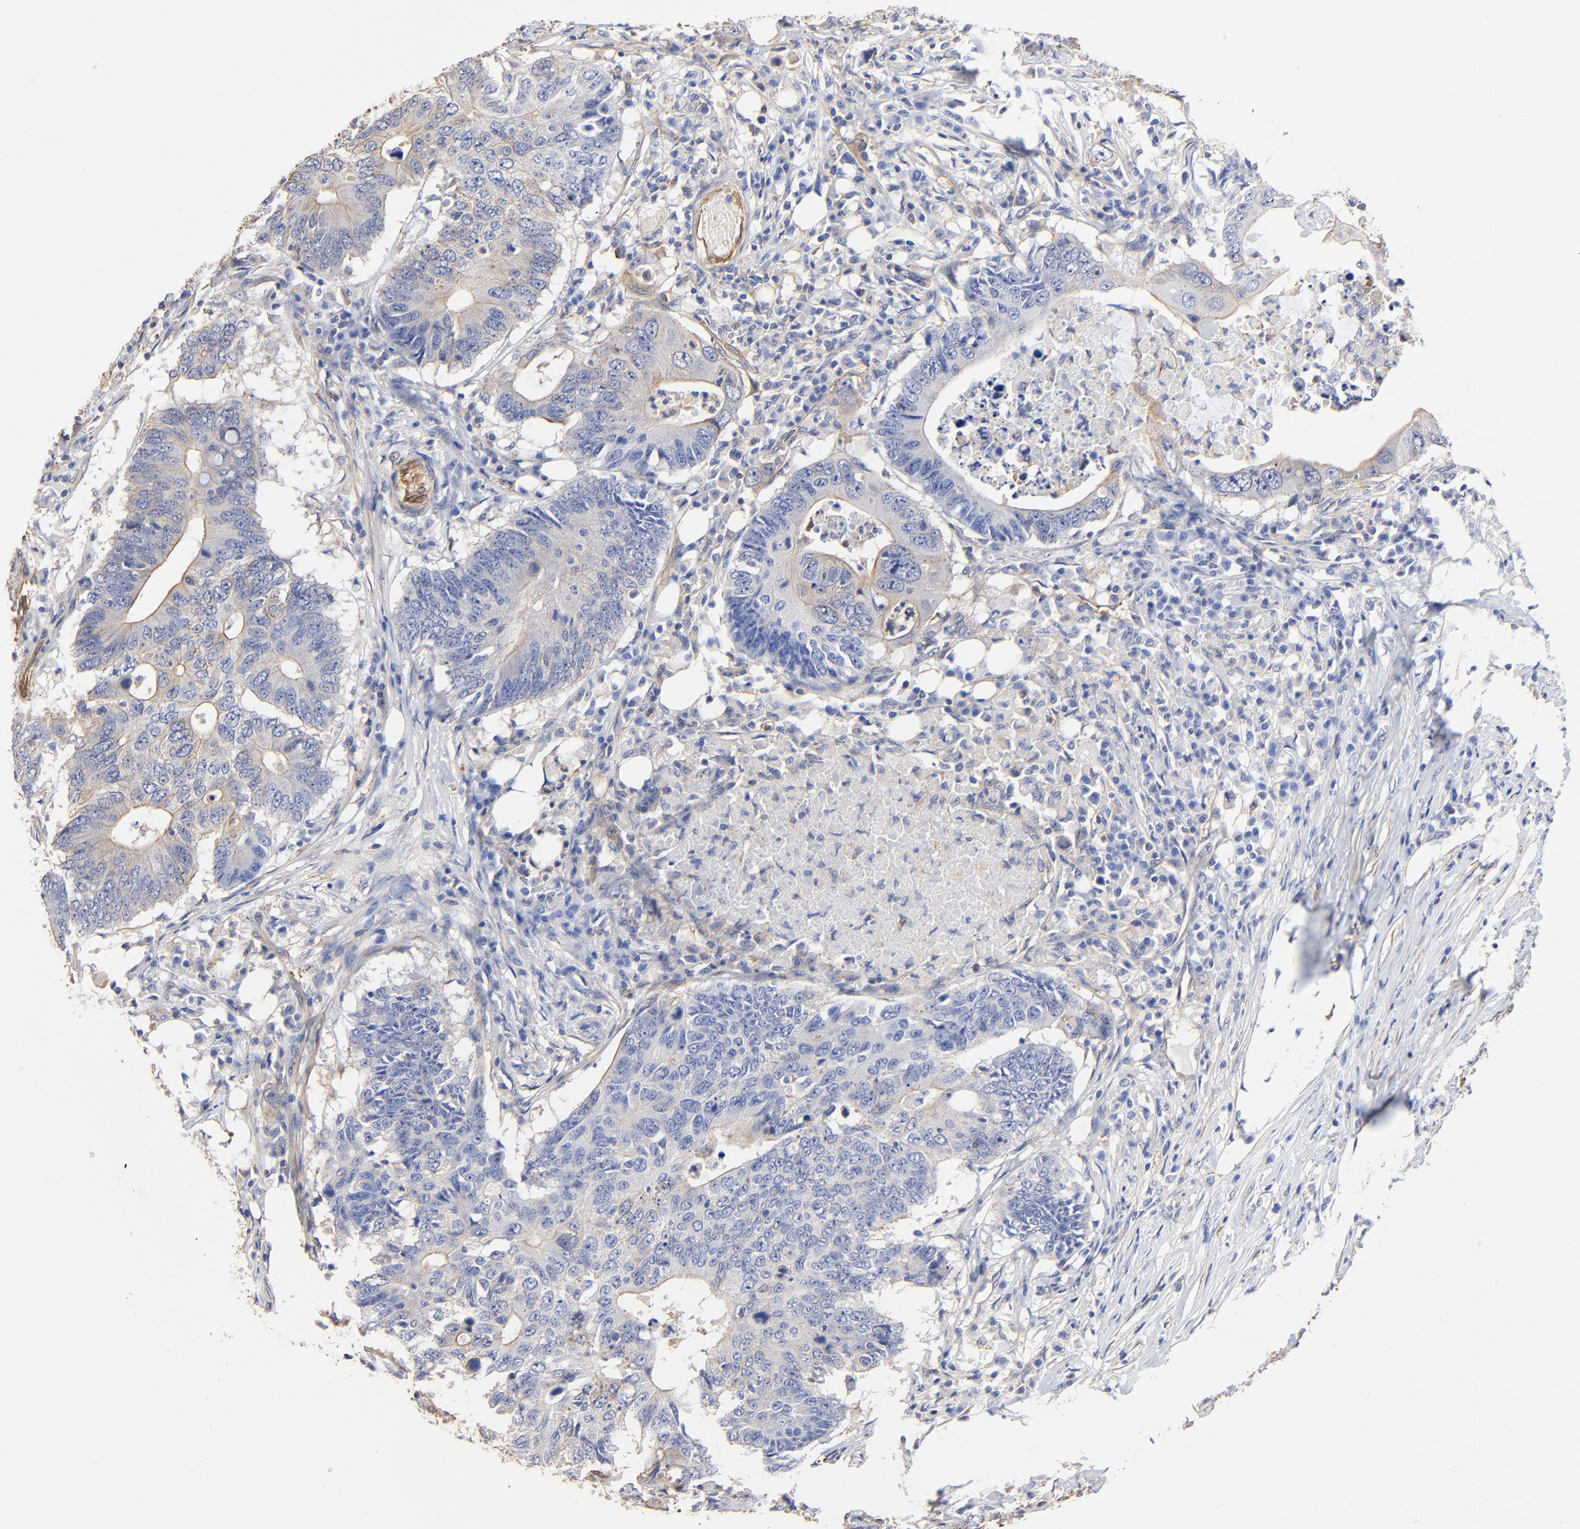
{"staining": {"intensity": "negative", "quantity": "none", "location": "none"}, "tissue": "colorectal cancer", "cell_type": "Tumor cells", "image_type": "cancer", "snomed": [{"axis": "morphology", "description": "Adenocarcinoma, NOS"}, {"axis": "topography", "description": "Colon"}], "caption": "The photomicrograph reveals no staining of tumor cells in colorectal cancer (adenocarcinoma). (DAB IHC with hematoxylin counter stain).", "gene": "TAGLN2", "patient": {"sex": "male", "age": 71}}